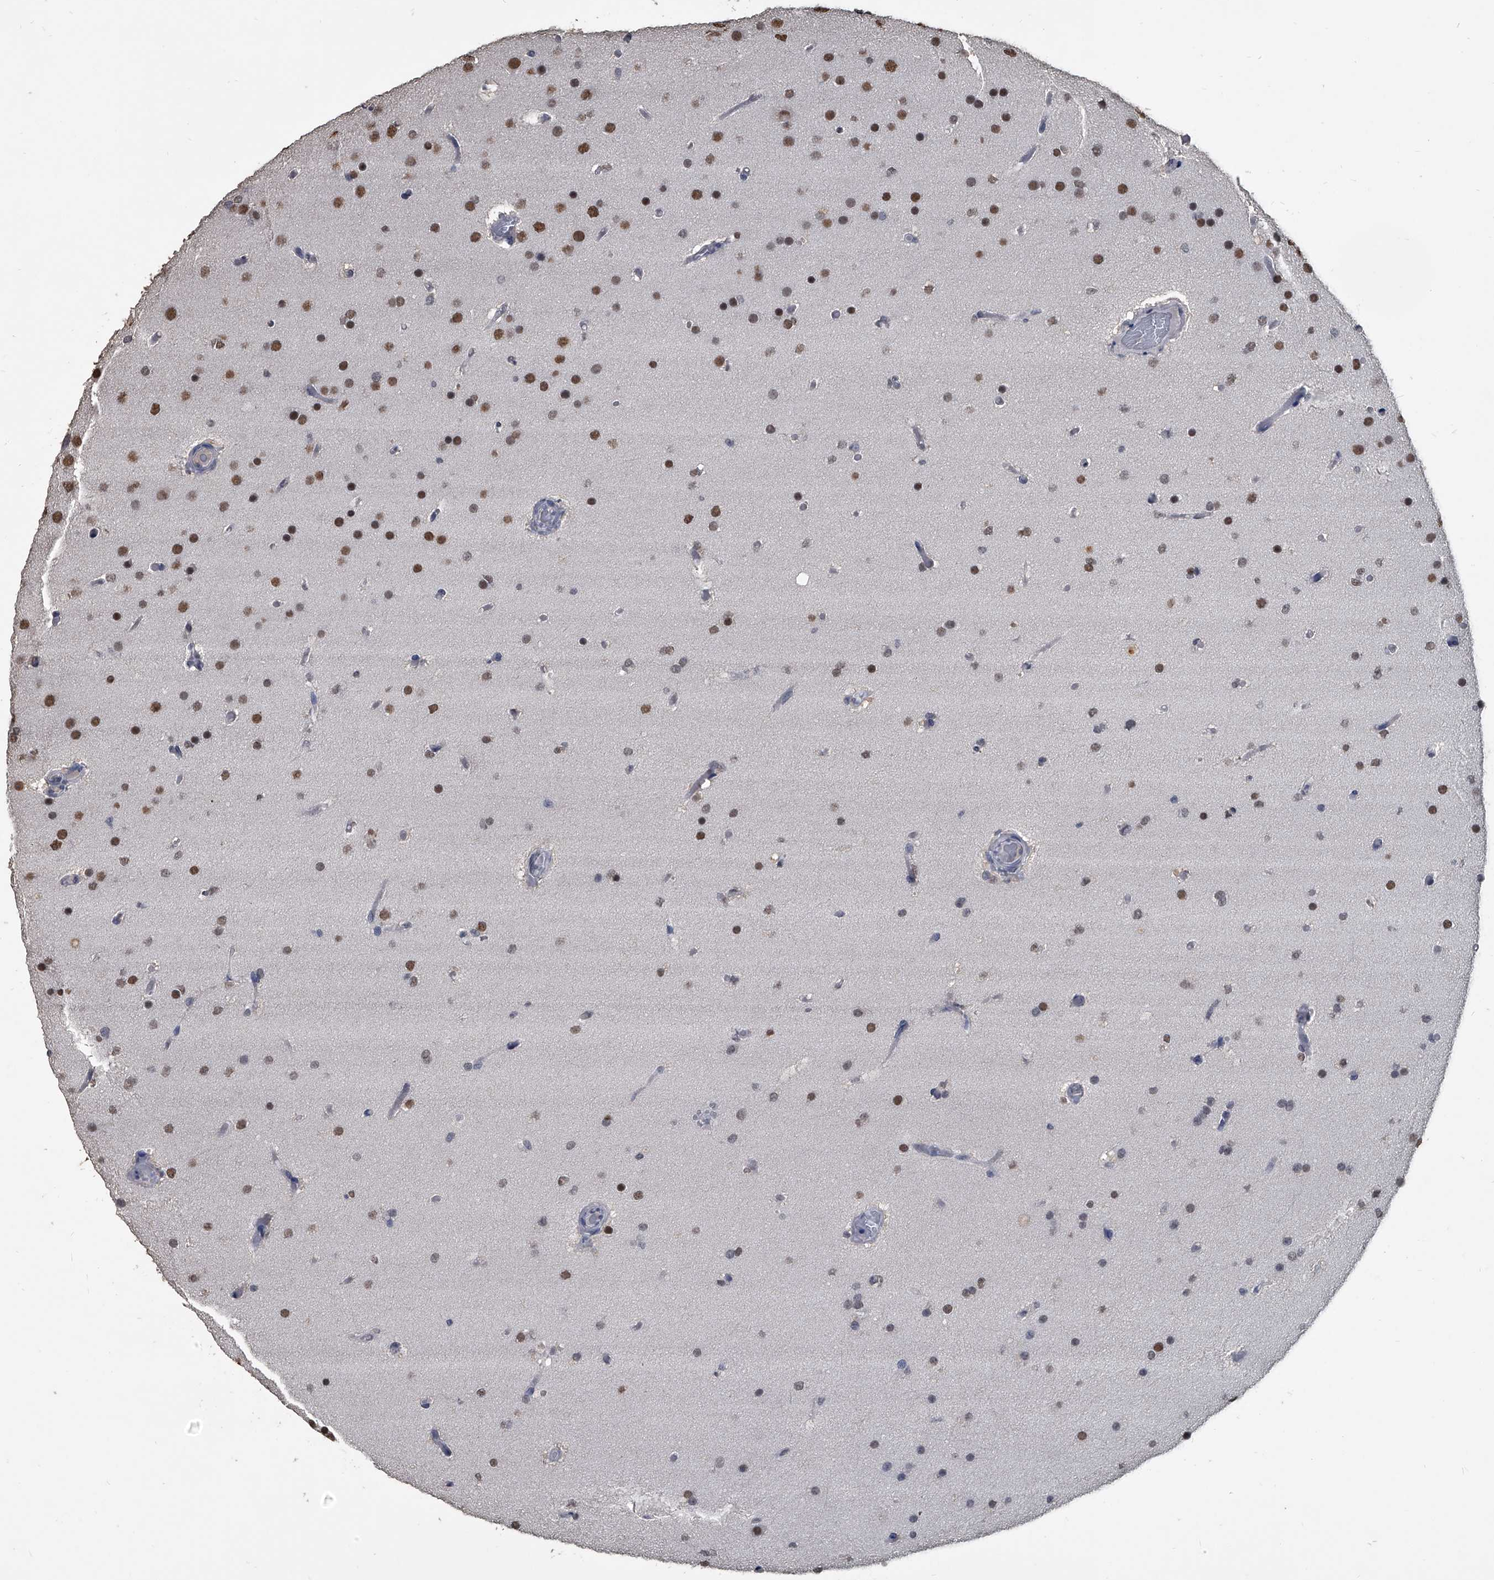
{"staining": {"intensity": "moderate", "quantity": "25%-75%", "location": "nuclear"}, "tissue": "glioma", "cell_type": "Tumor cells", "image_type": "cancer", "snomed": [{"axis": "morphology", "description": "Glioma, malignant, High grade"}, {"axis": "topography", "description": "Cerebral cortex"}], "caption": "This photomicrograph shows immunohistochemistry (IHC) staining of malignant glioma (high-grade), with medium moderate nuclear staining in approximately 25%-75% of tumor cells.", "gene": "MATR3", "patient": {"sex": "female", "age": 36}}